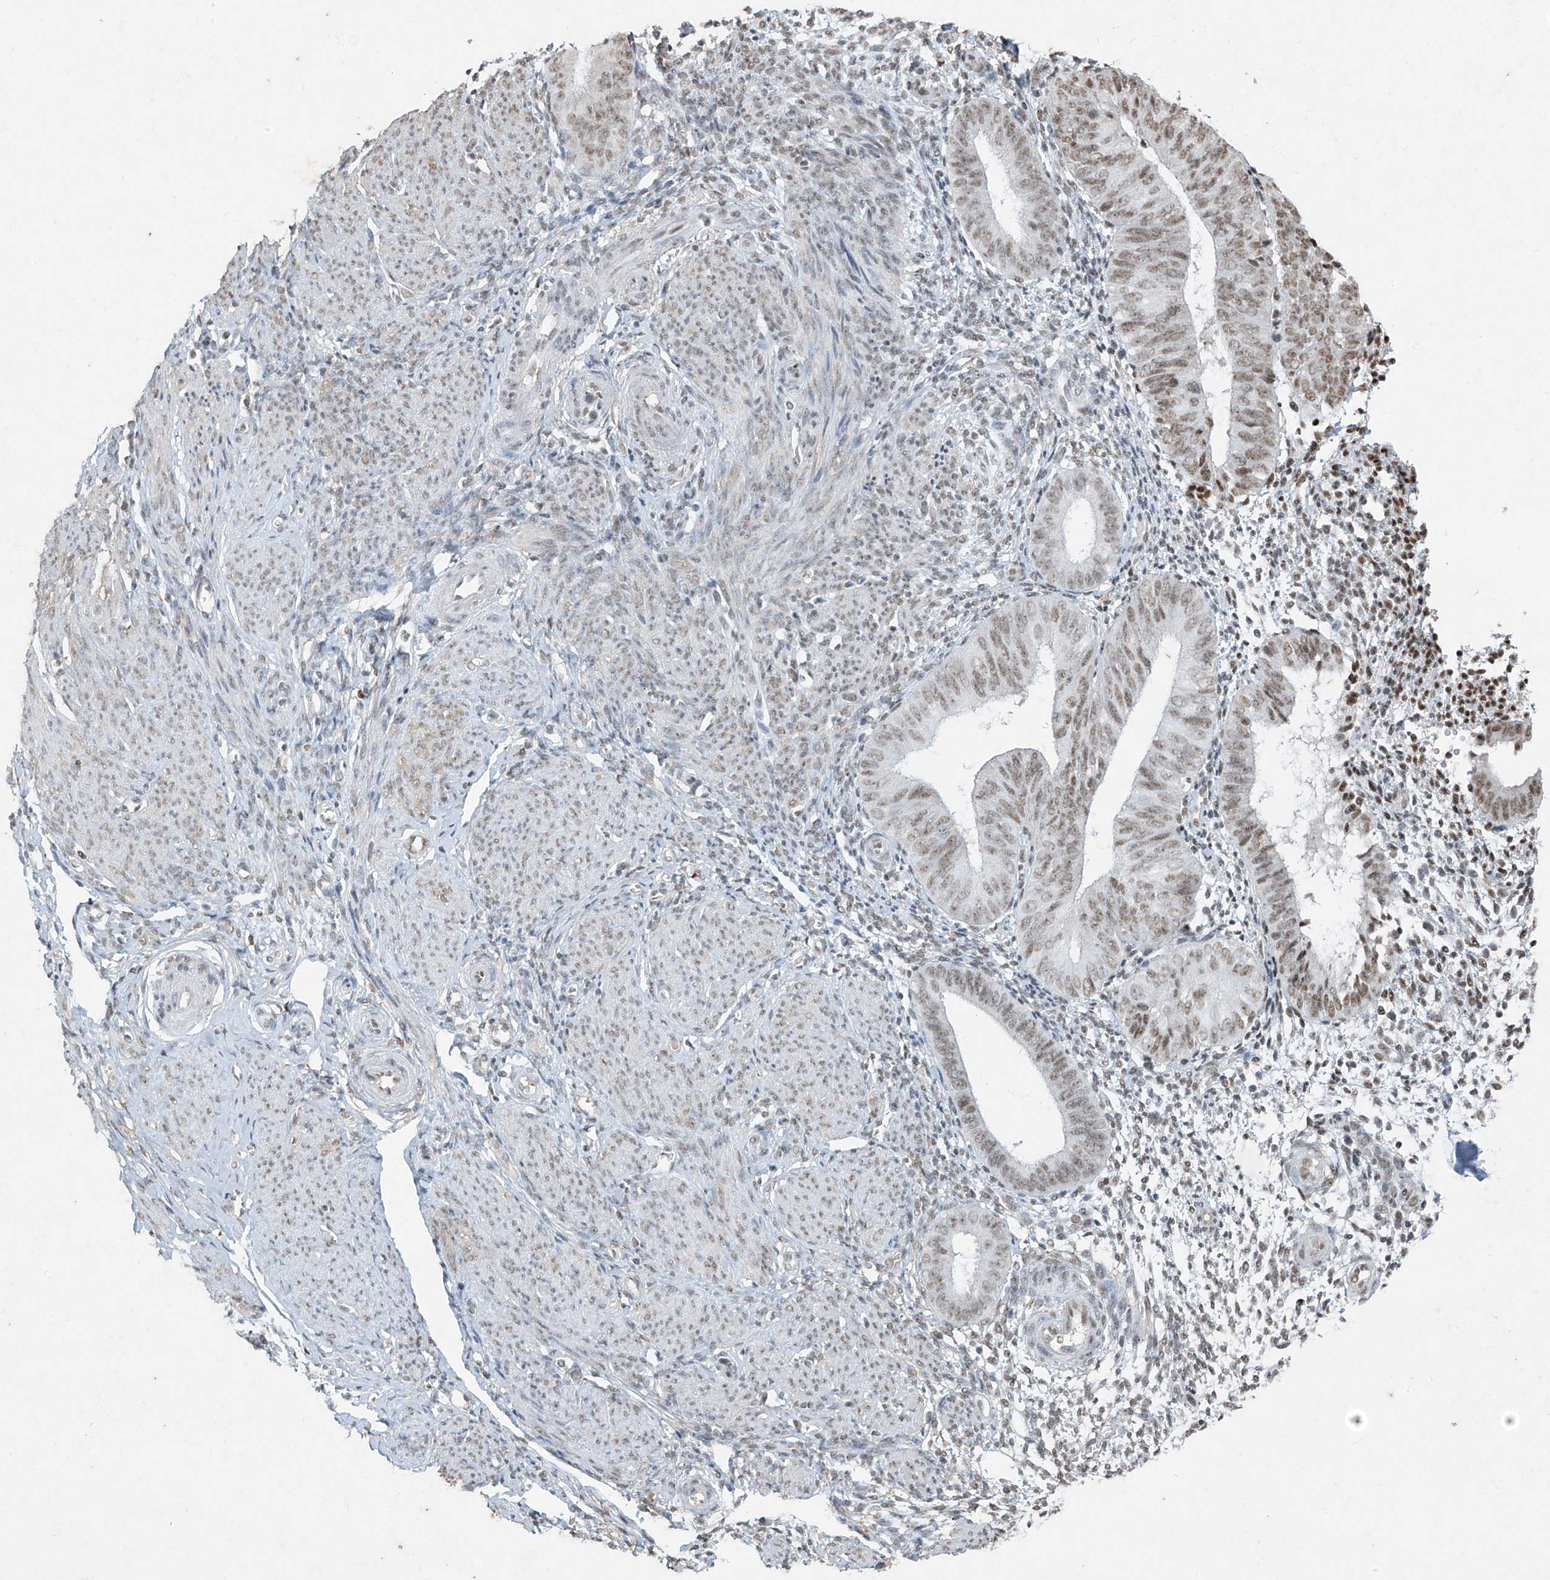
{"staining": {"intensity": "weak", "quantity": "25%-75%", "location": "nuclear"}, "tissue": "endometrium", "cell_type": "Cells in endometrial stroma", "image_type": "normal", "snomed": [{"axis": "morphology", "description": "Normal tissue, NOS"}, {"axis": "topography", "description": "Uterus"}, {"axis": "topography", "description": "Endometrium"}], "caption": "Weak nuclear expression is identified in approximately 25%-75% of cells in endometrial stroma in unremarkable endometrium.", "gene": "TFEC", "patient": {"sex": "female", "age": 48}}